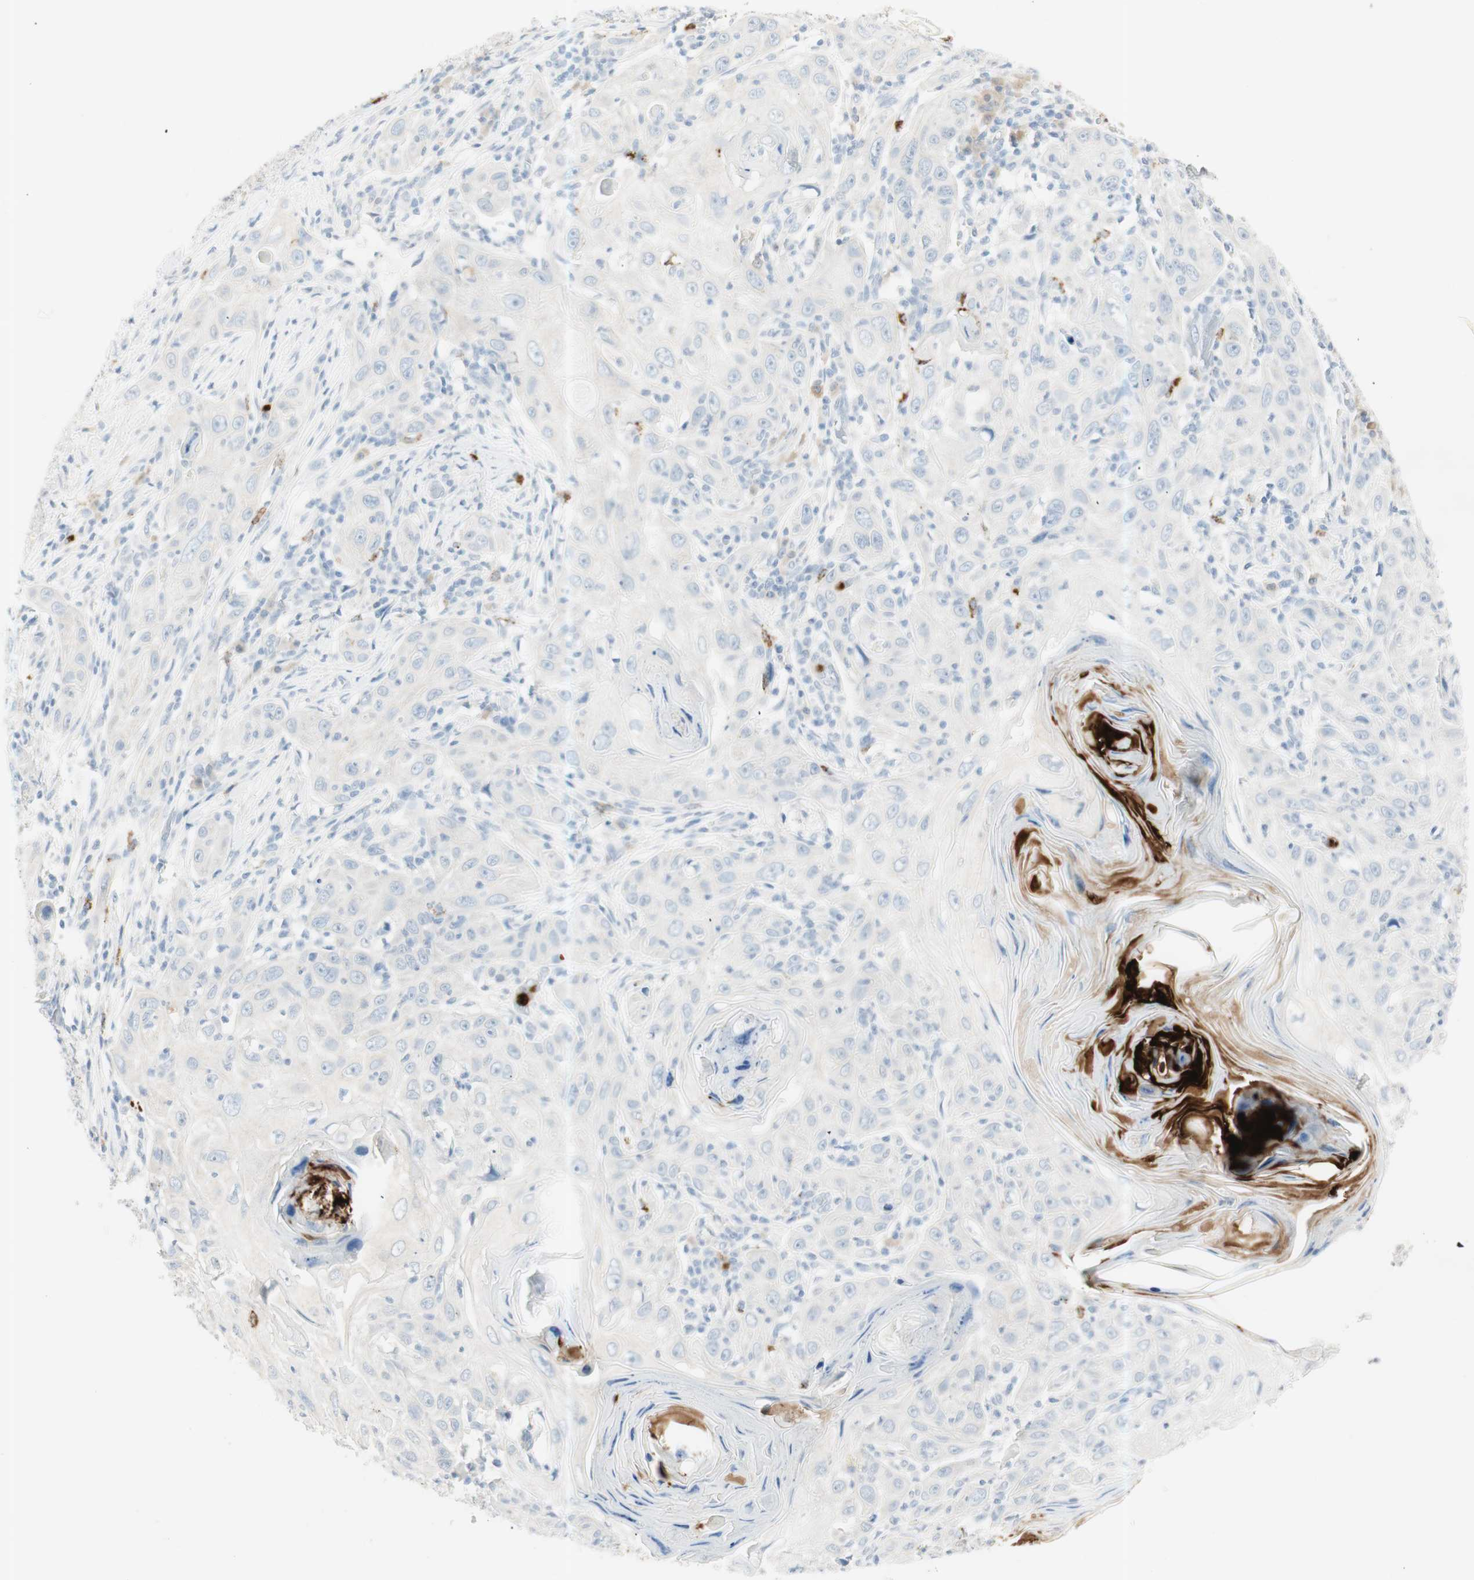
{"staining": {"intensity": "negative", "quantity": "none", "location": "none"}, "tissue": "skin cancer", "cell_type": "Tumor cells", "image_type": "cancer", "snomed": [{"axis": "morphology", "description": "Squamous cell carcinoma, NOS"}, {"axis": "topography", "description": "Skin"}], "caption": "High magnification brightfield microscopy of skin cancer stained with DAB (3,3'-diaminobenzidine) (brown) and counterstained with hematoxylin (blue): tumor cells show no significant positivity.", "gene": "PRTN3", "patient": {"sex": "female", "age": 88}}